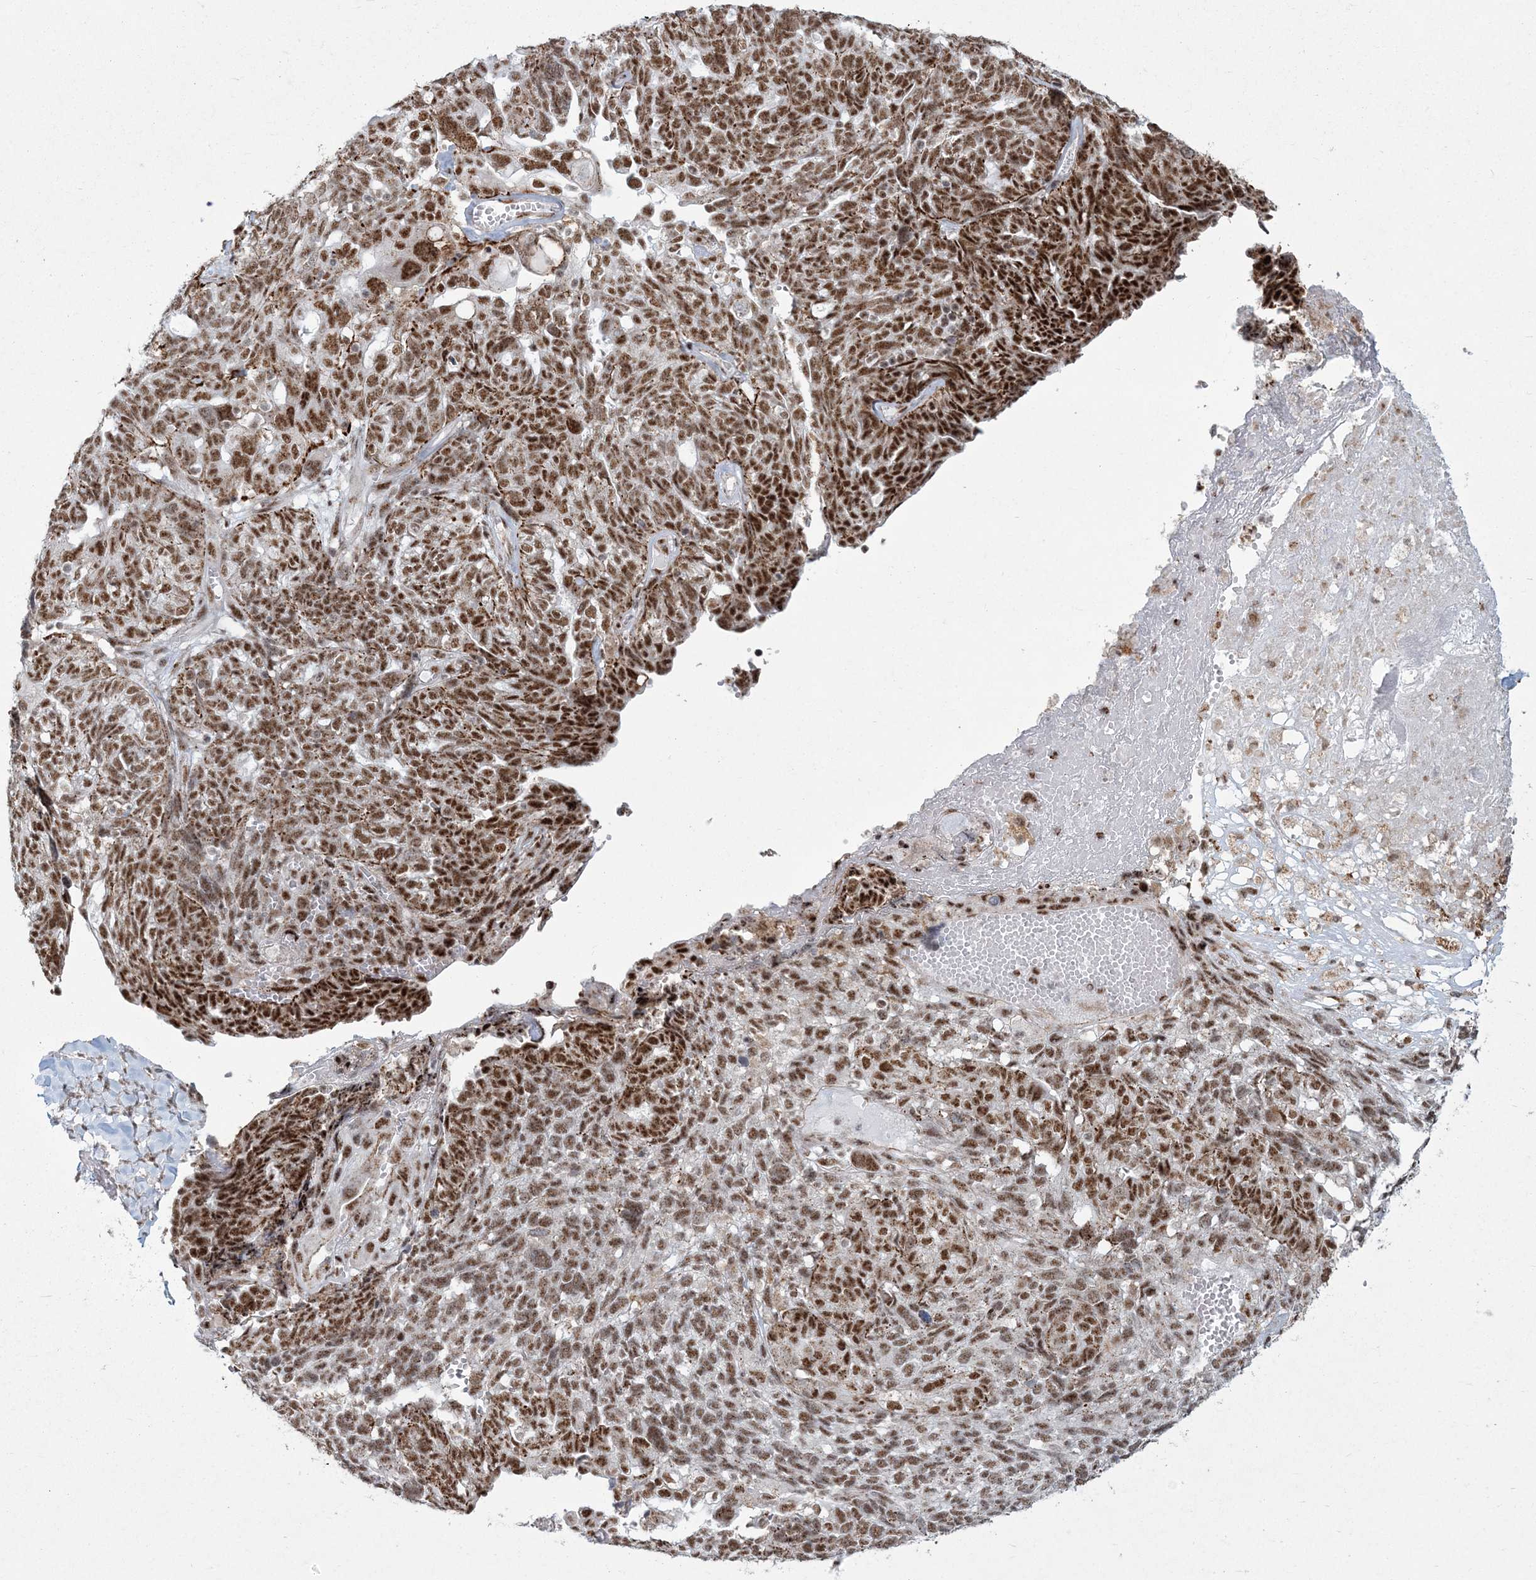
{"staining": {"intensity": "moderate", "quantity": ">75%", "location": "nuclear"}, "tissue": "ovarian cancer", "cell_type": "Tumor cells", "image_type": "cancer", "snomed": [{"axis": "morphology", "description": "Cystadenocarcinoma, serous, NOS"}, {"axis": "topography", "description": "Ovary"}], "caption": "Immunohistochemistry micrograph of neoplastic tissue: human serous cystadenocarcinoma (ovarian) stained using immunohistochemistry (IHC) reveals medium levels of moderate protein expression localized specifically in the nuclear of tumor cells, appearing as a nuclear brown color.", "gene": "RBM17", "patient": {"sex": "female", "age": 79}}